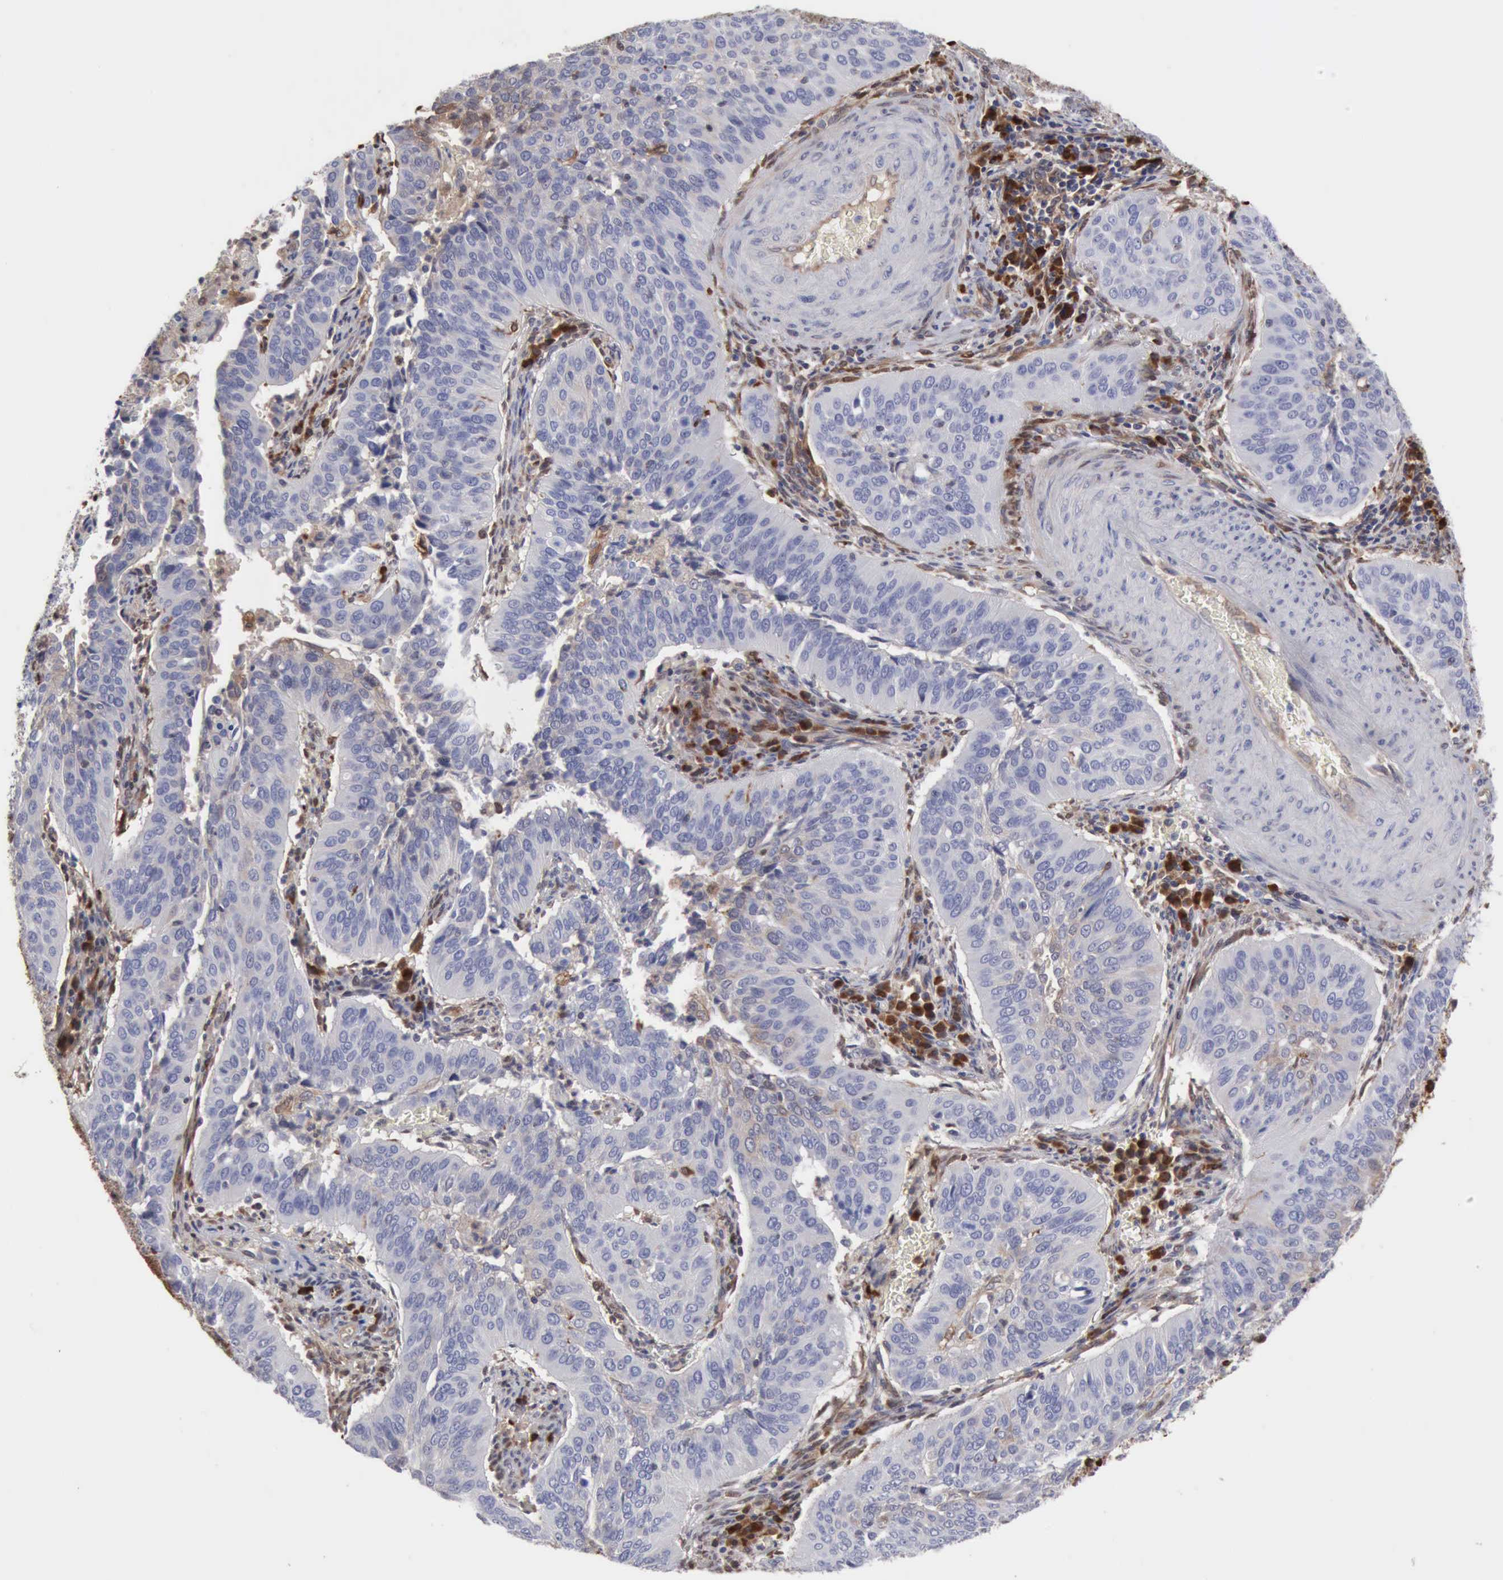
{"staining": {"intensity": "negative", "quantity": "none", "location": "none"}, "tissue": "cervical cancer", "cell_type": "Tumor cells", "image_type": "cancer", "snomed": [{"axis": "morphology", "description": "Squamous cell carcinoma, NOS"}, {"axis": "topography", "description": "Cervix"}], "caption": "Micrograph shows no protein expression in tumor cells of cervical cancer (squamous cell carcinoma) tissue.", "gene": "APOL2", "patient": {"sex": "female", "age": 39}}